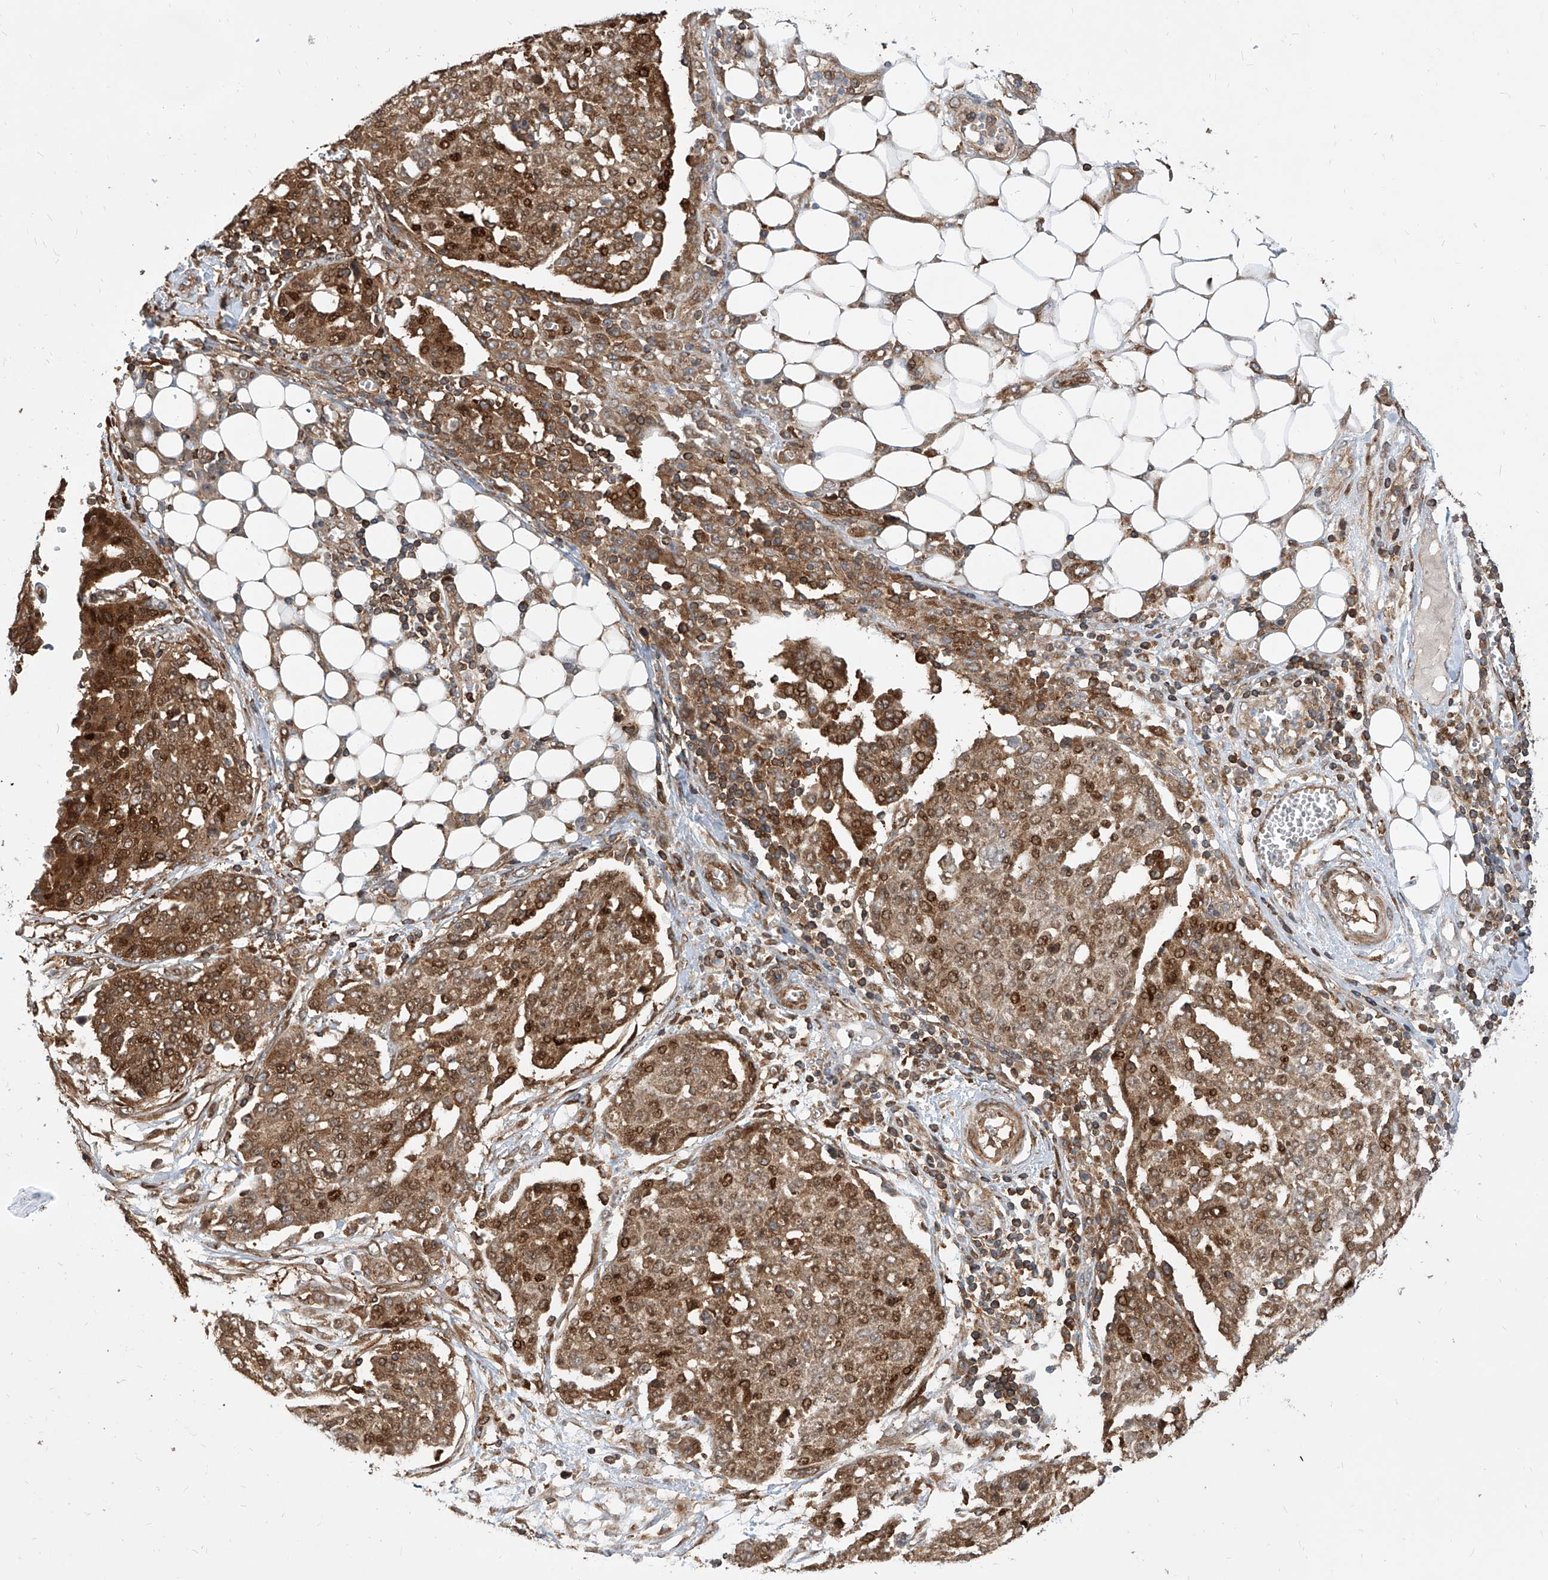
{"staining": {"intensity": "moderate", "quantity": ">75%", "location": "cytoplasmic/membranous,nuclear"}, "tissue": "ovarian cancer", "cell_type": "Tumor cells", "image_type": "cancer", "snomed": [{"axis": "morphology", "description": "Cystadenocarcinoma, serous, NOS"}, {"axis": "topography", "description": "Soft tissue"}, {"axis": "topography", "description": "Ovary"}], "caption": "This histopathology image demonstrates immunohistochemistry (IHC) staining of serous cystadenocarcinoma (ovarian), with medium moderate cytoplasmic/membranous and nuclear positivity in about >75% of tumor cells.", "gene": "MAGED2", "patient": {"sex": "female", "age": 57}}